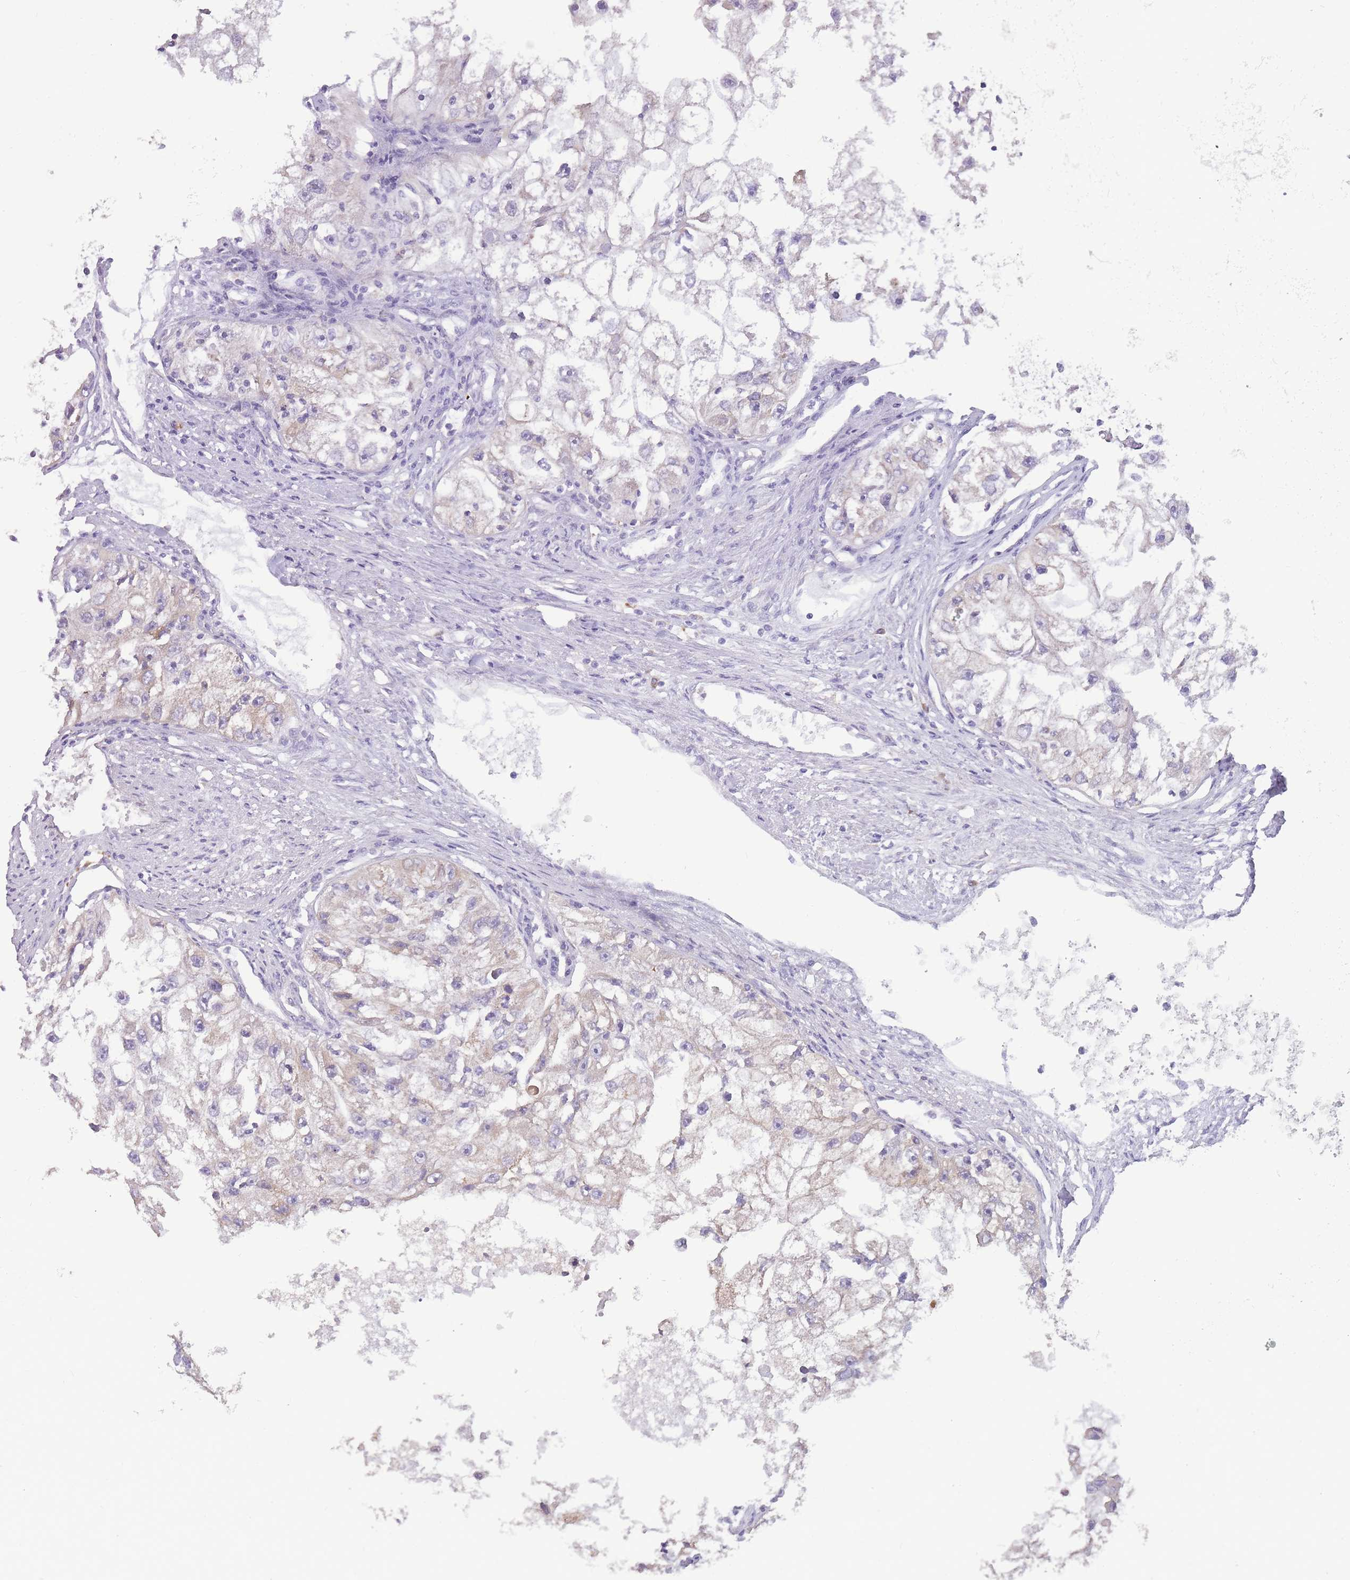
{"staining": {"intensity": "negative", "quantity": "none", "location": "none"}, "tissue": "renal cancer", "cell_type": "Tumor cells", "image_type": "cancer", "snomed": [{"axis": "morphology", "description": "Adenocarcinoma, NOS"}, {"axis": "topography", "description": "Kidney"}], "caption": "The IHC image has no significant expression in tumor cells of renal adenocarcinoma tissue. Nuclei are stained in blue.", "gene": "TRAPPC5", "patient": {"sex": "male", "age": 63}}